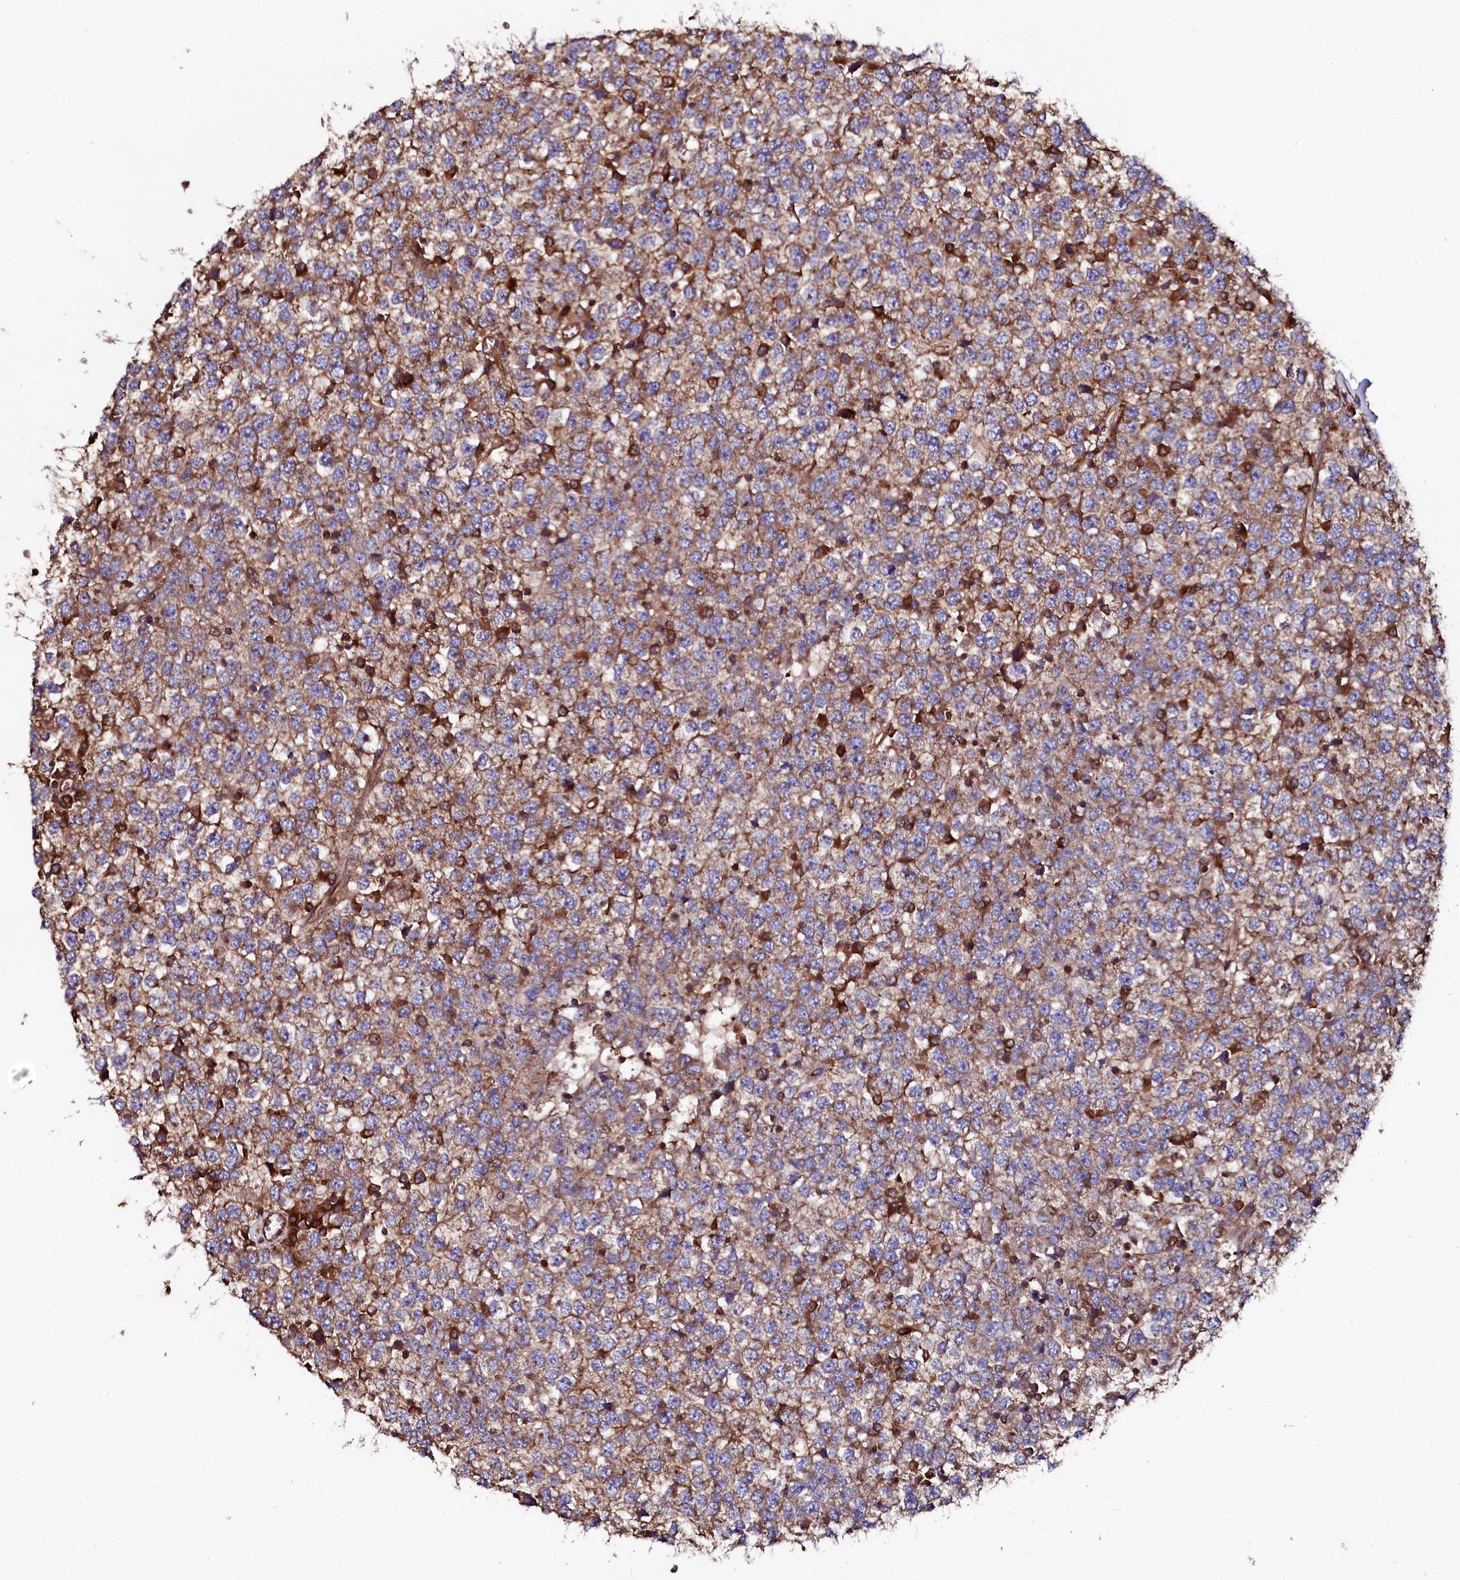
{"staining": {"intensity": "weak", "quantity": ">75%", "location": "cytoplasmic/membranous"}, "tissue": "testis cancer", "cell_type": "Tumor cells", "image_type": "cancer", "snomed": [{"axis": "morphology", "description": "Seminoma, NOS"}, {"axis": "topography", "description": "Testis"}], "caption": "Human testis cancer stained with a protein marker exhibits weak staining in tumor cells.", "gene": "USPL1", "patient": {"sex": "male", "age": 65}}